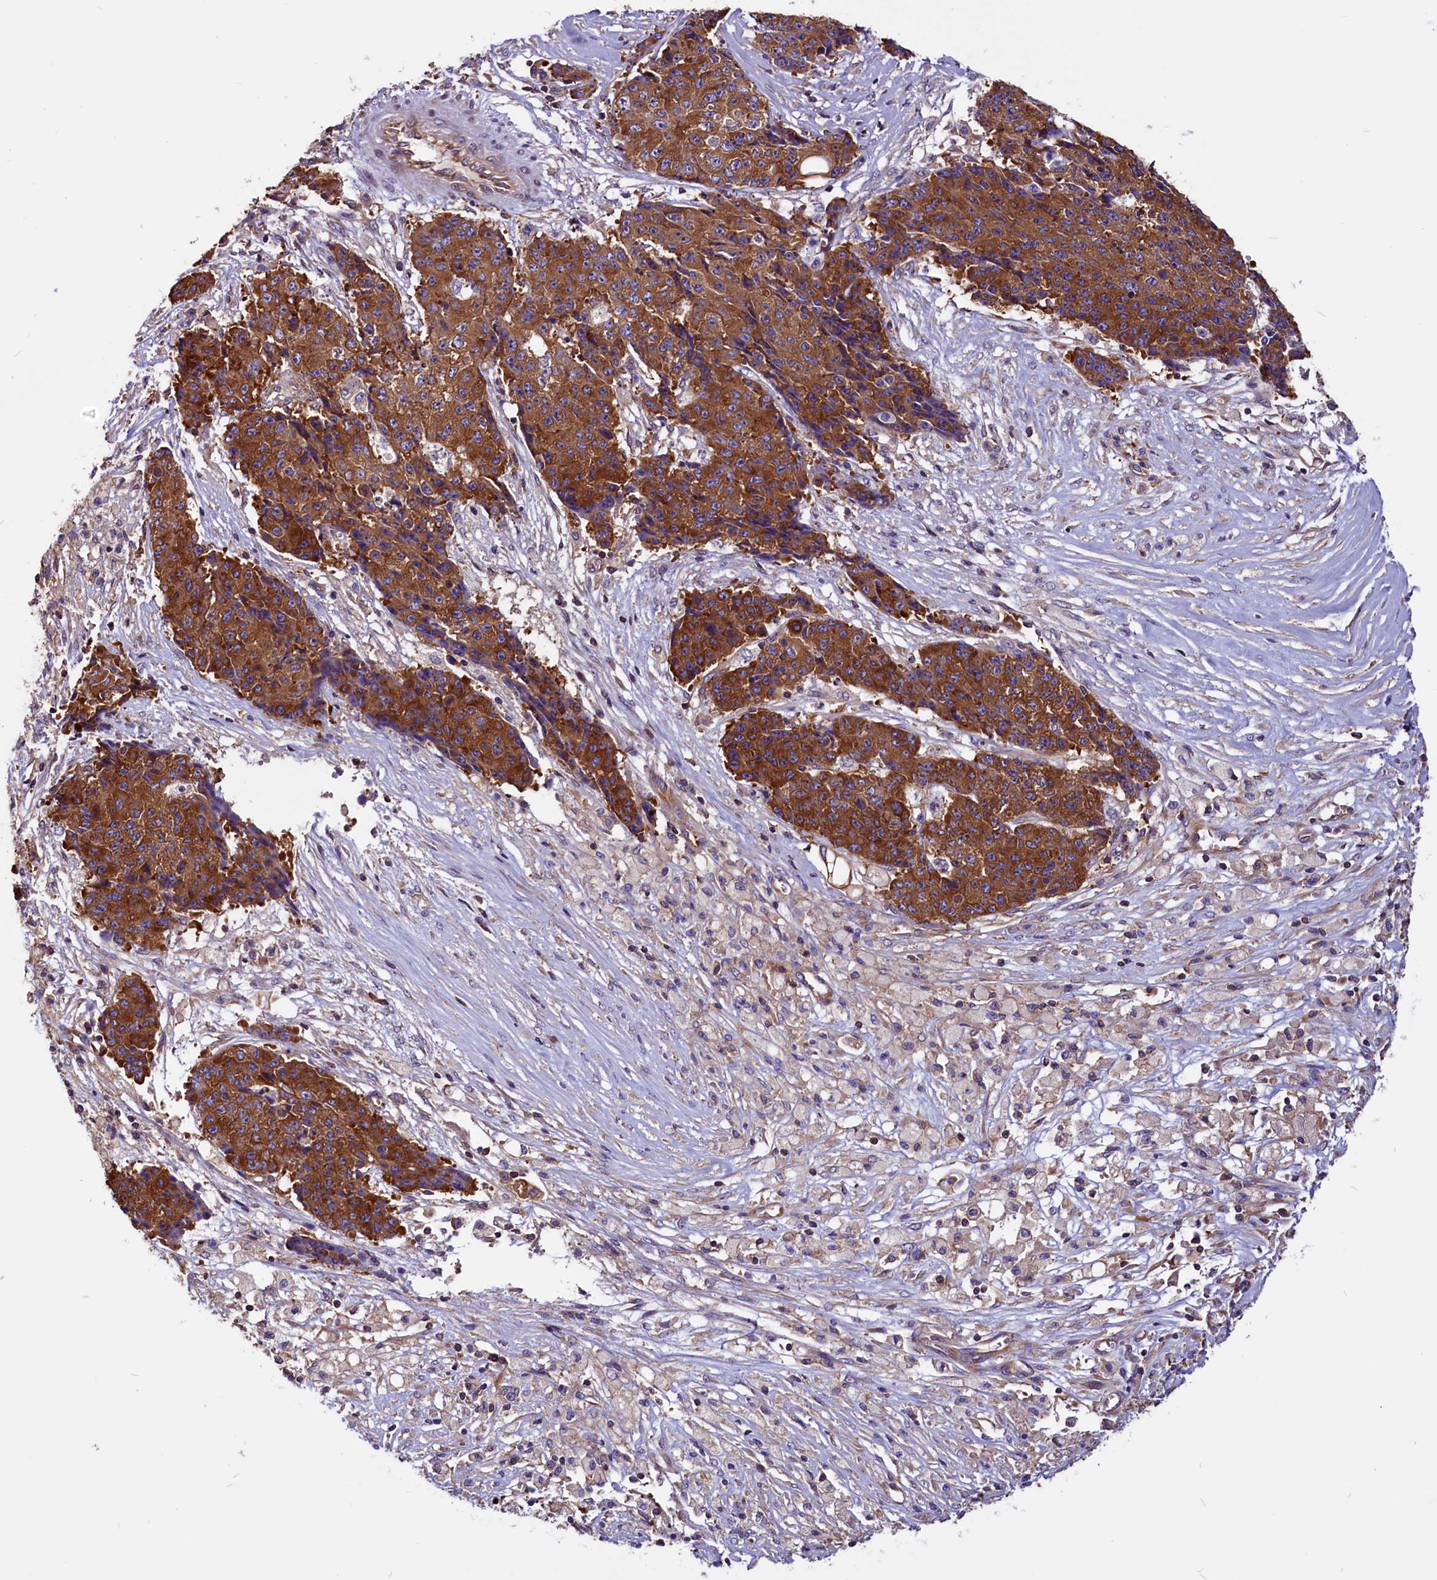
{"staining": {"intensity": "strong", "quantity": ">75%", "location": "cytoplasmic/membranous"}, "tissue": "ovarian cancer", "cell_type": "Tumor cells", "image_type": "cancer", "snomed": [{"axis": "morphology", "description": "Carcinoma, endometroid"}, {"axis": "topography", "description": "Ovary"}], "caption": "This image demonstrates endometroid carcinoma (ovarian) stained with immunohistochemistry (IHC) to label a protein in brown. The cytoplasmic/membranous of tumor cells show strong positivity for the protein. Nuclei are counter-stained blue.", "gene": "EIF3G", "patient": {"sex": "female", "age": 42}}